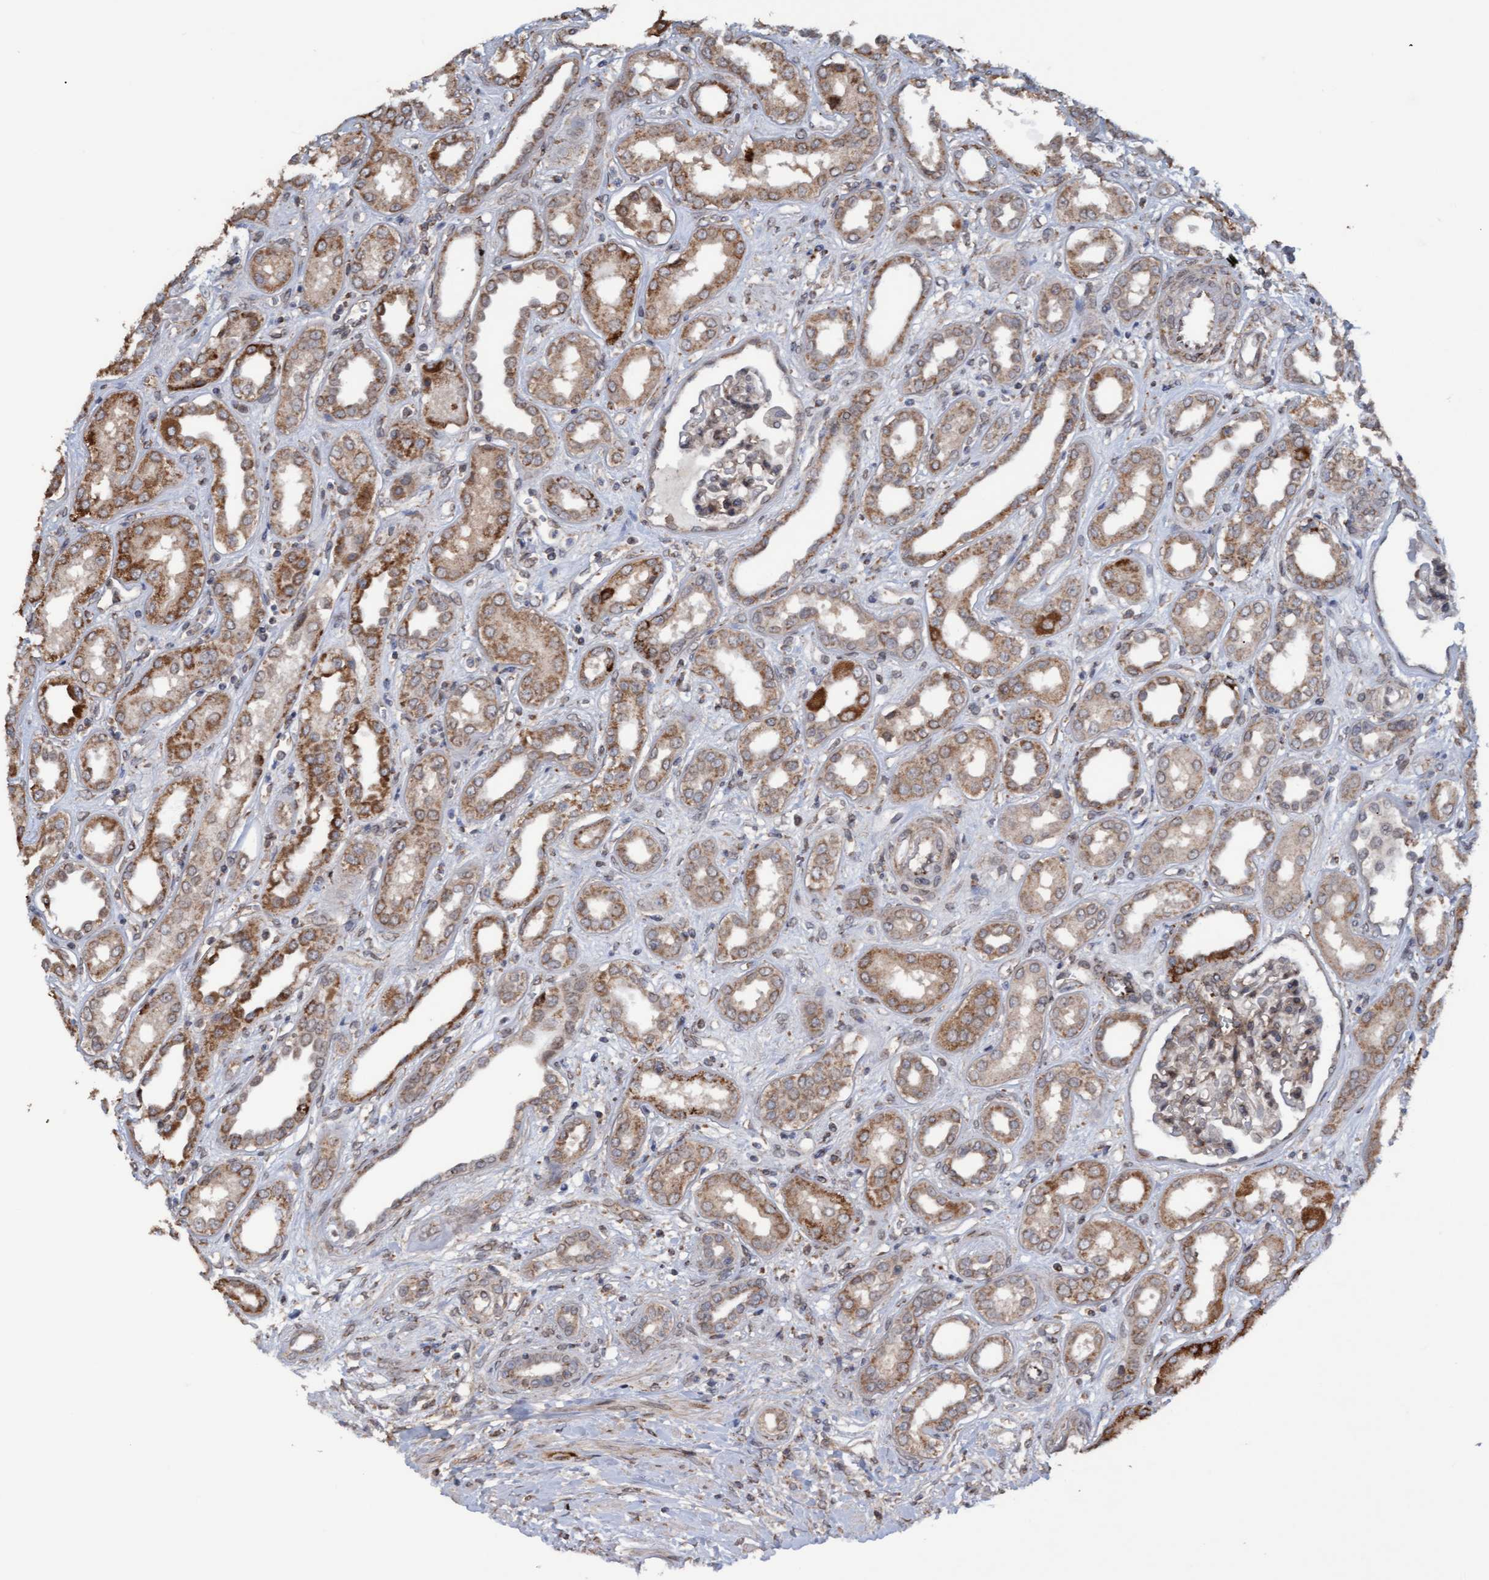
{"staining": {"intensity": "weak", "quantity": "25%-75%", "location": "cytoplasmic/membranous"}, "tissue": "kidney", "cell_type": "Cells in glomeruli", "image_type": "normal", "snomed": [{"axis": "morphology", "description": "Normal tissue, NOS"}, {"axis": "topography", "description": "Kidney"}], "caption": "Immunohistochemistry (DAB) staining of normal human kidney displays weak cytoplasmic/membranous protein staining in about 25%-75% of cells in glomeruli. The staining is performed using DAB (3,3'-diaminobenzidine) brown chromogen to label protein expression. The nuclei are counter-stained blue using hematoxylin.", "gene": "MGLL", "patient": {"sex": "male", "age": 59}}